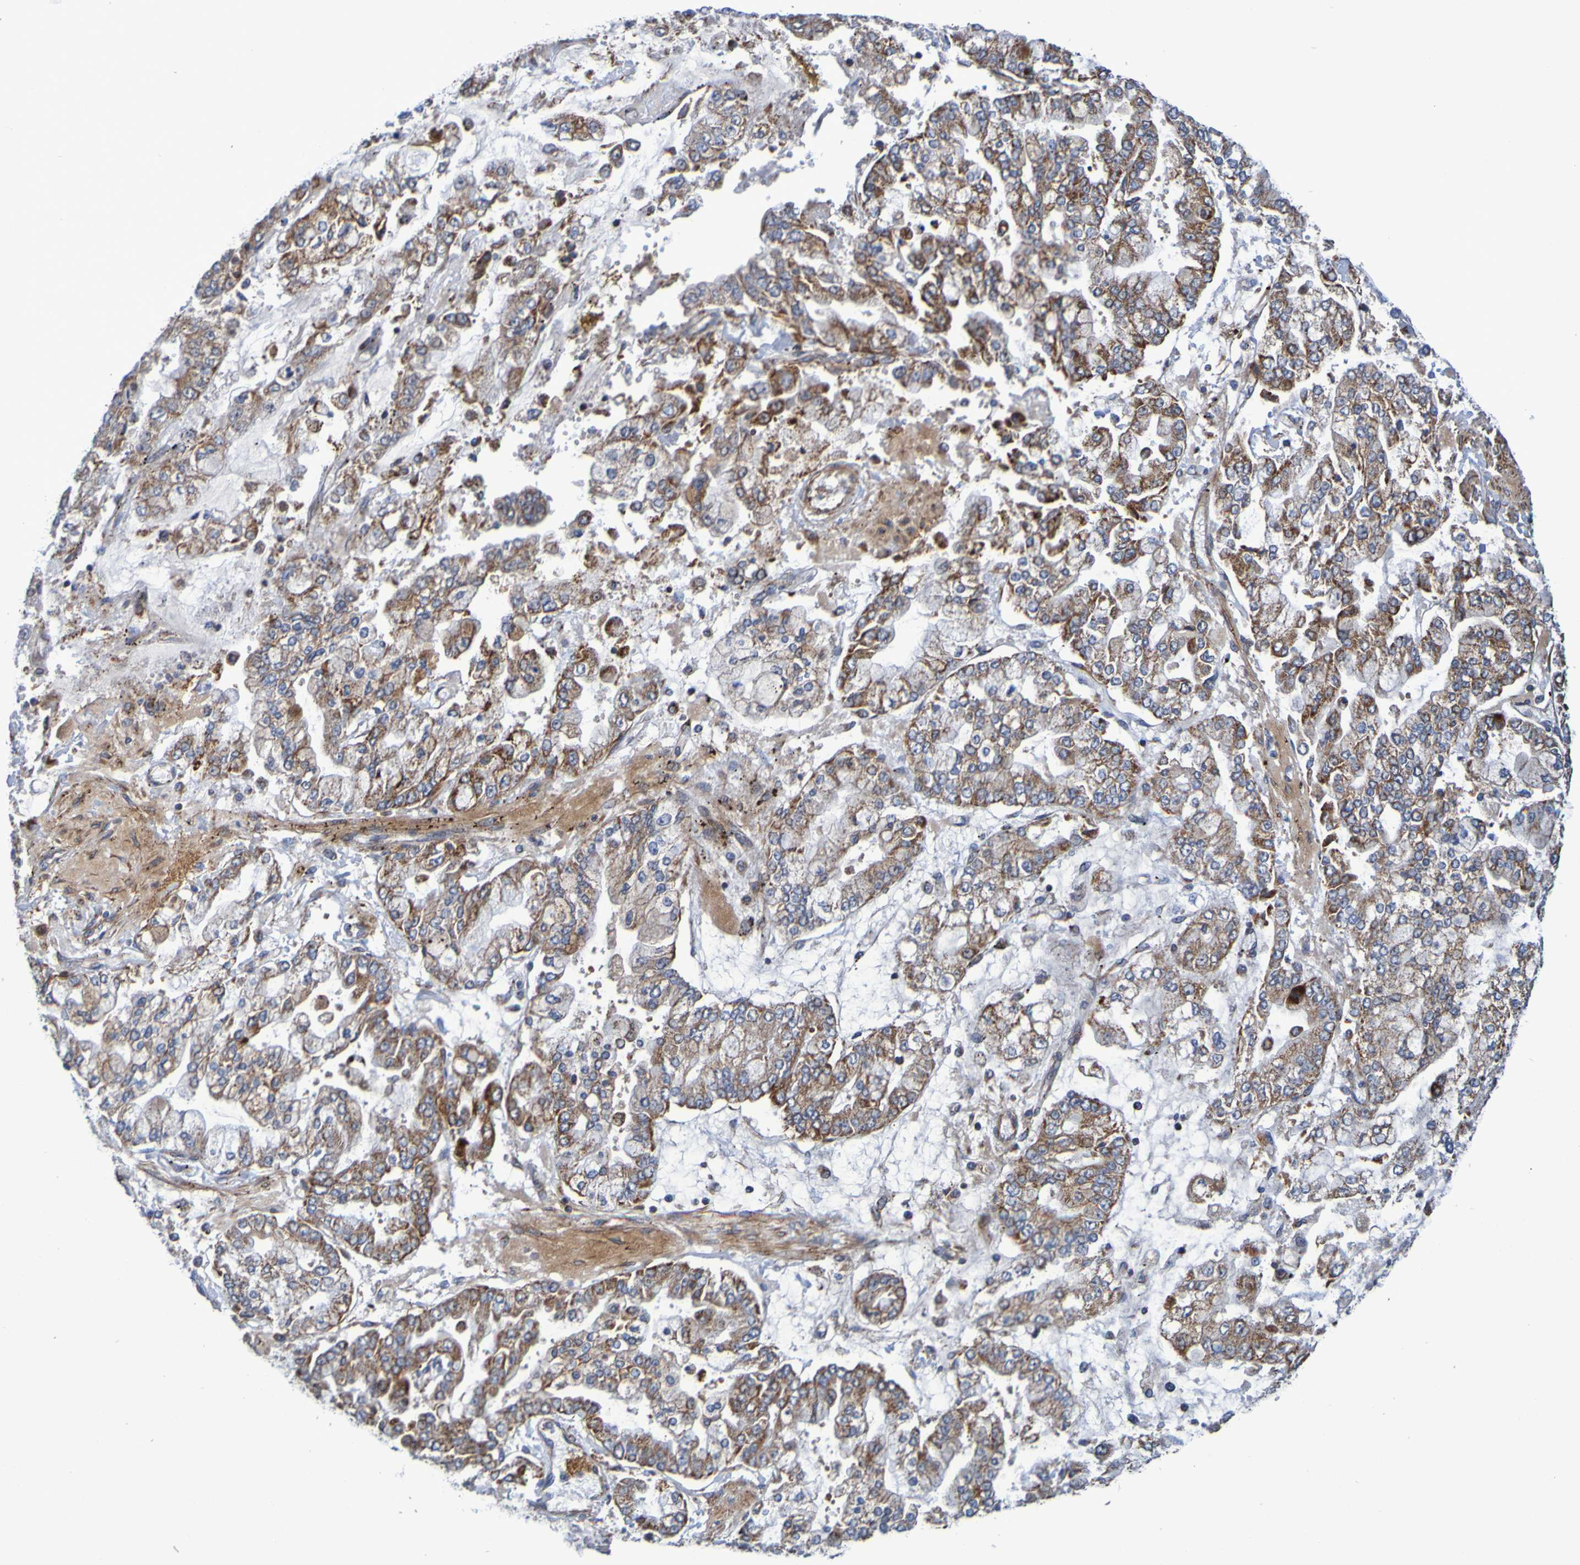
{"staining": {"intensity": "strong", "quantity": ">75%", "location": "cytoplasmic/membranous"}, "tissue": "stomach cancer", "cell_type": "Tumor cells", "image_type": "cancer", "snomed": [{"axis": "morphology", "description": "Adenocarcinoma, NOS"}, {"axis": "topography", "description": "Stomach"}], "caption": "An image of human stomach adenocarcinoma stained for a protein displays strong cytoplasmic/membranous brown staining in tumor cells.", "gene": "CCDC51", "patient": {"sex": "male", "age": 76}}